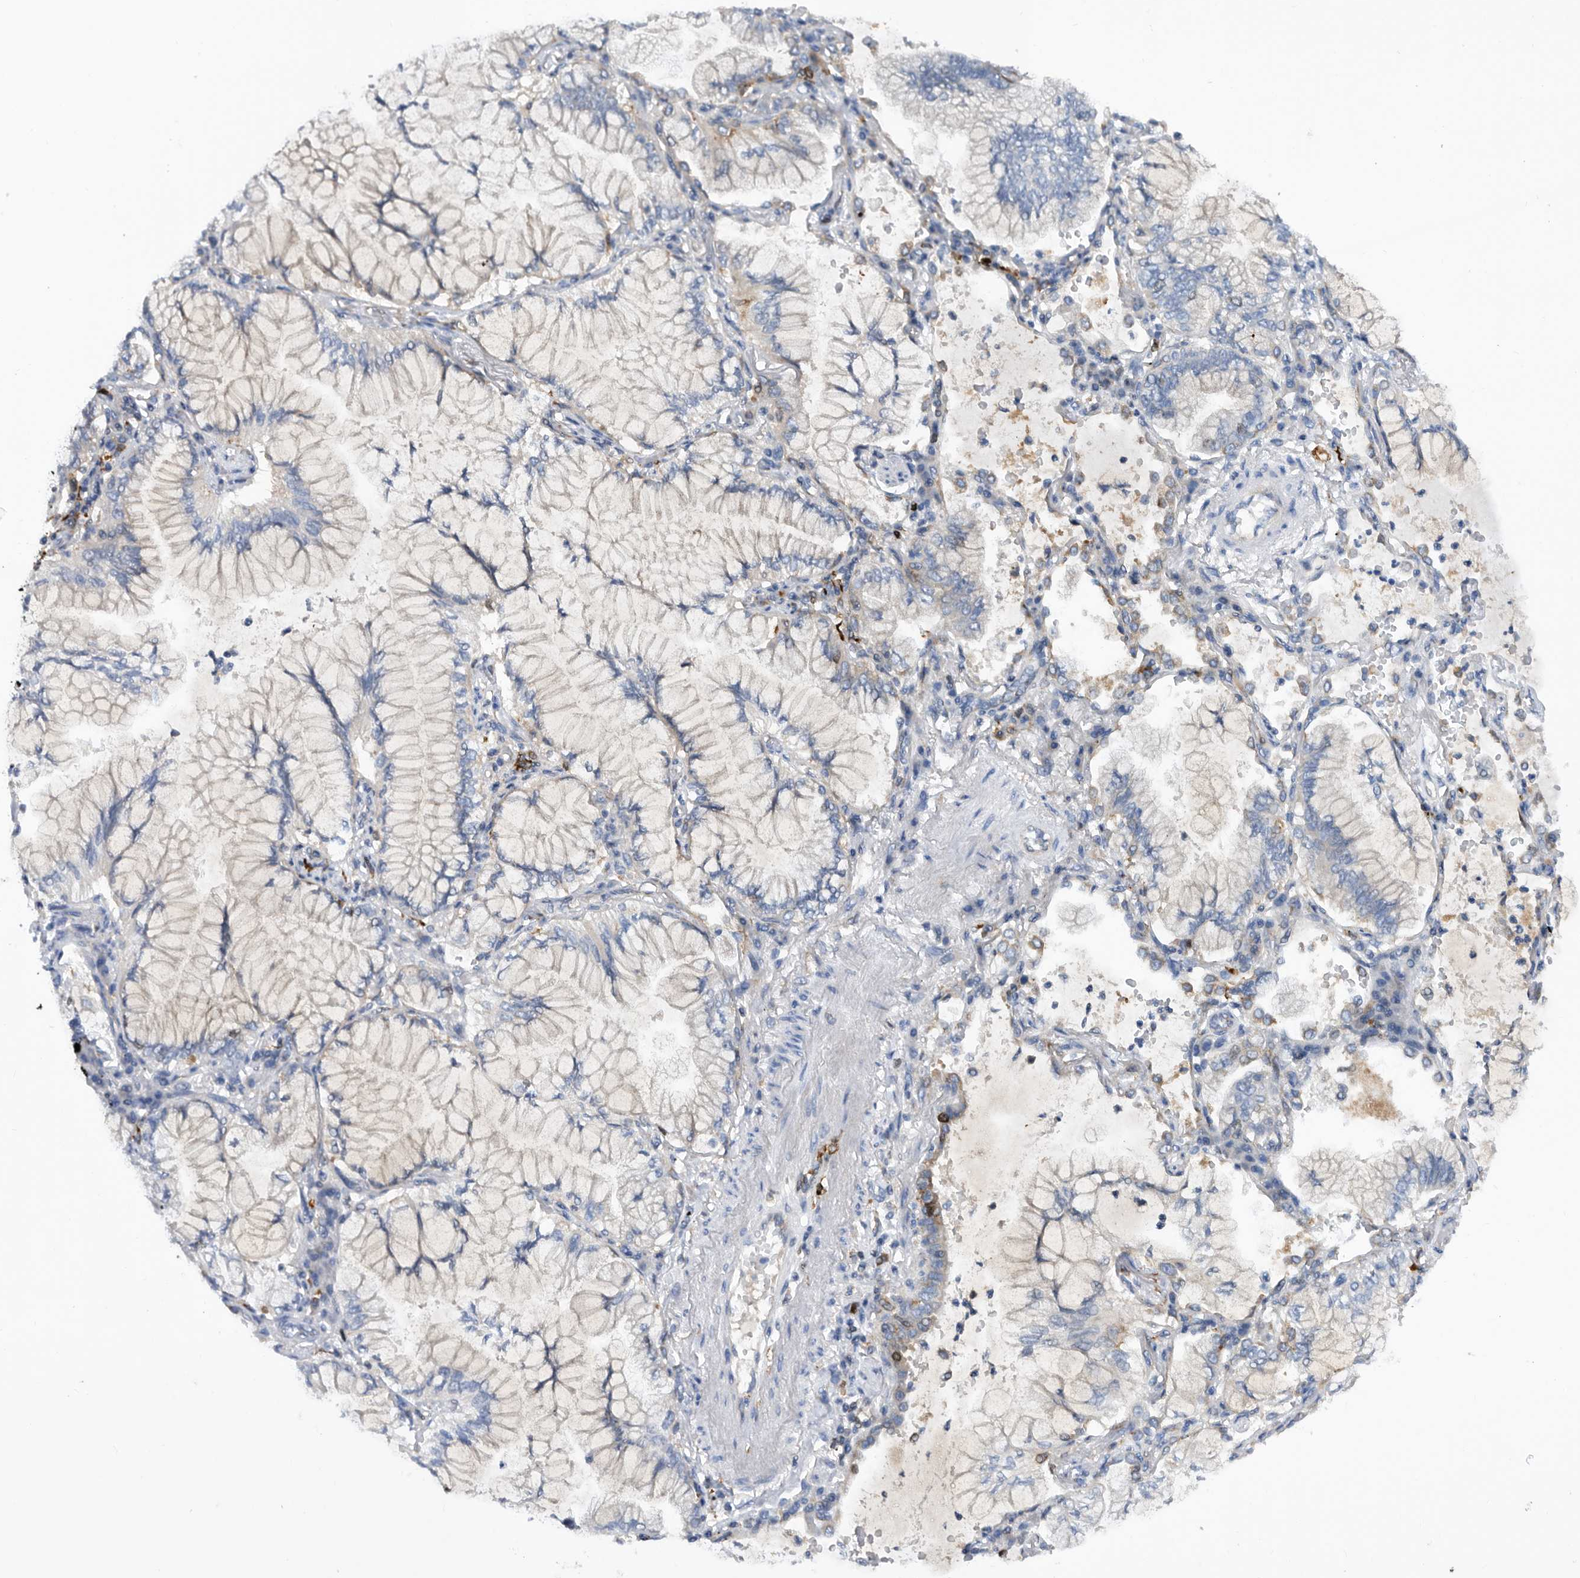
{"staining": {"intensity": "negative", "quantity": "none", "location": "none"}, "tissue": "lung cancer", "cell_type": "Tumor cells", "image_type": "cancer", "snomed": [{"axis": "morphology", "description": "Adenocarcinoma, NOS"}, {"axis": "topography", "description": "Lung"}], "caption": "An IHC image of adenocarcinoma (lung) is shown. There is no staining in tumor cells of adenocarcinoma (lung).", "gene": "ATAD2", "patient": {"sex": "female", "age": 70}}